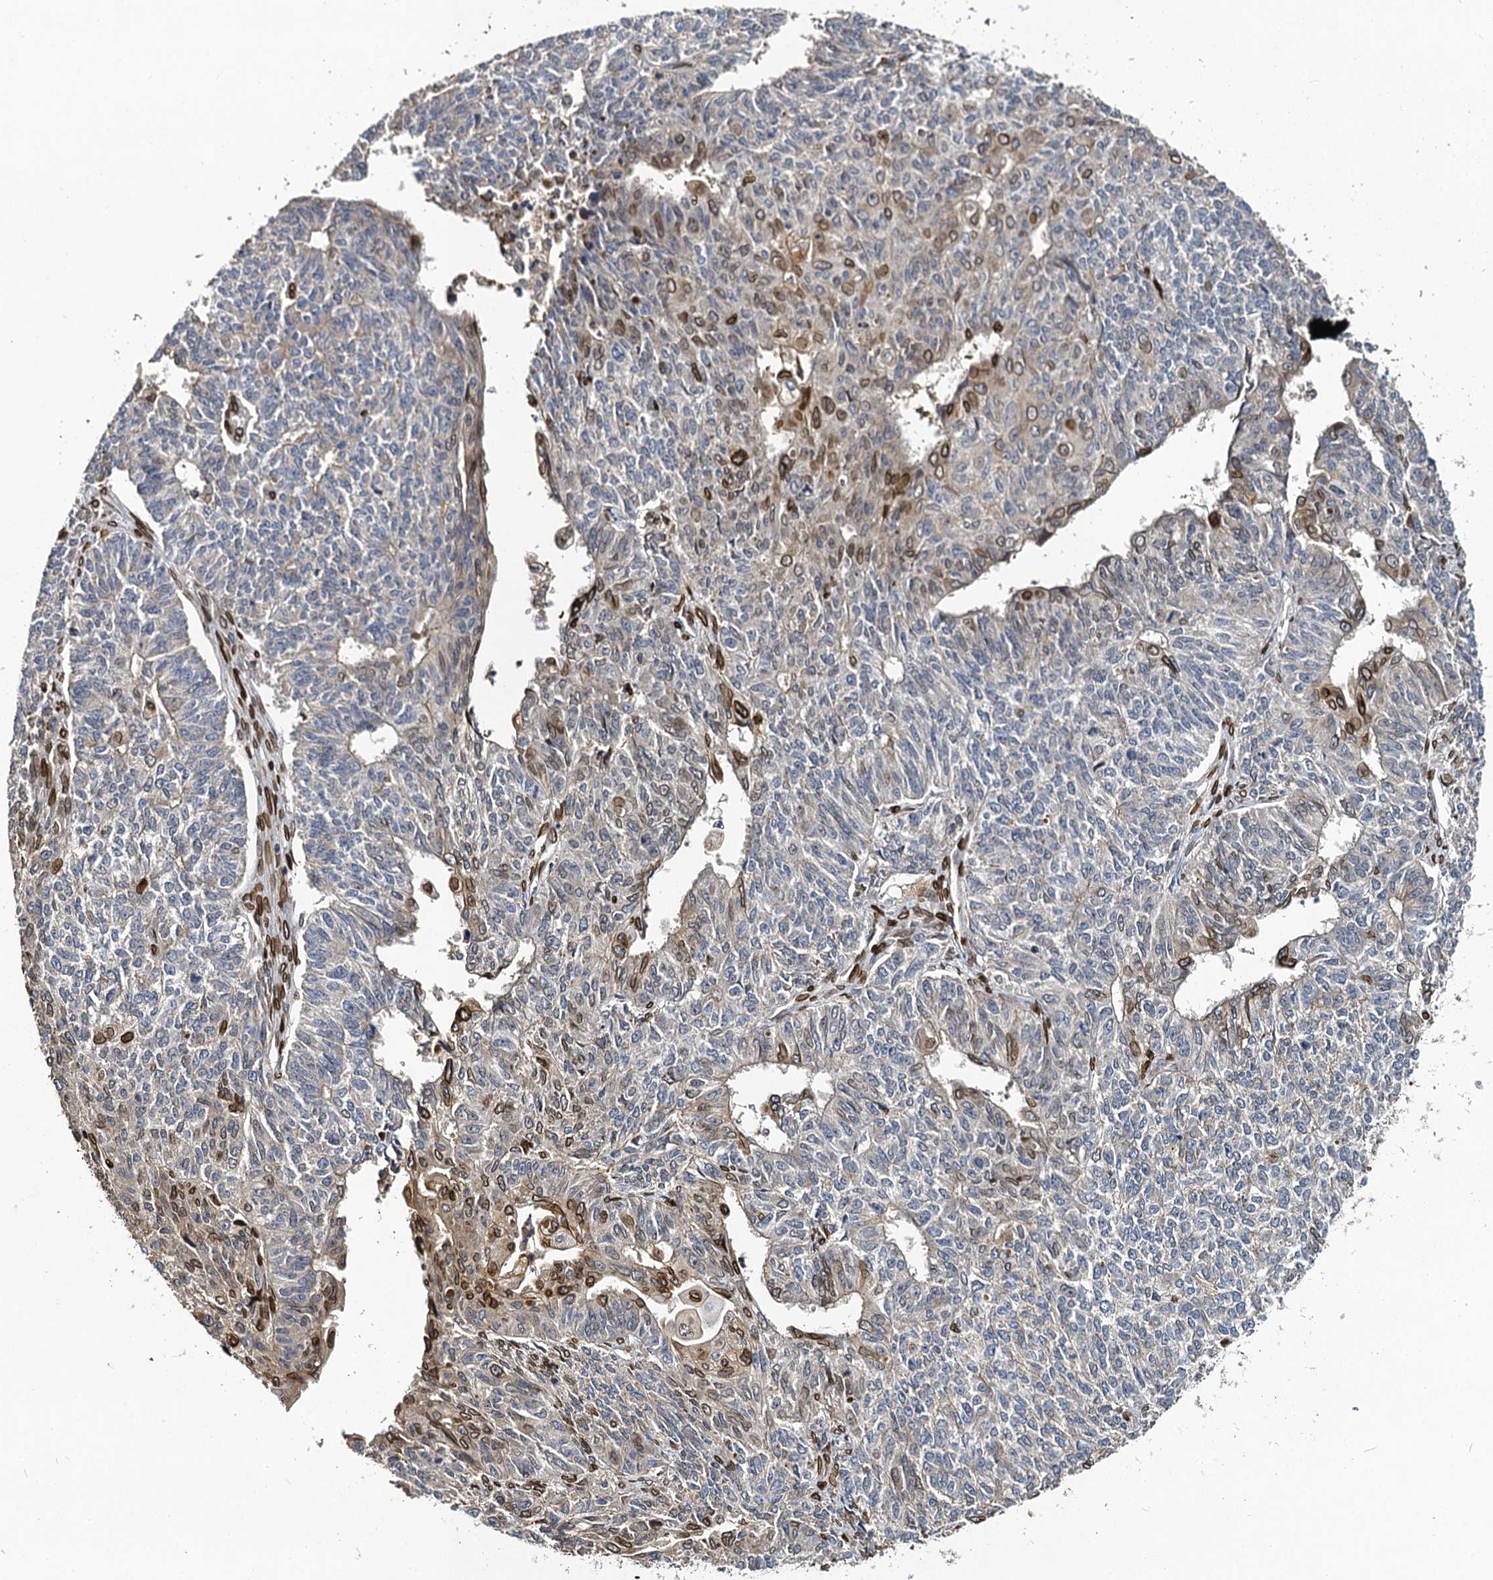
{"staining": {"intensity": "moderate", "quantity": "<25%", "location": "nuclear"}, "tissue": "endometrial cancer", "cell_type": "Tumor cells", "image_type": "cancer", "snomed": [{"axis": "morphology", "description": "Adenocarcinoma, NOS"}, {"axis": "topography", "description": "Endometrium"}], "caption": "A micrograph of adenocarcinoma (endometrial) stained for a protein reveals moderate nuclear brown staining in tumor cells. (DAB (3,3'-diaminobenzidine) IHC with brightfield microscopy, high magnification).", "gene": "SLC11A2", "patient": {"sex": "female", "age": 32}}